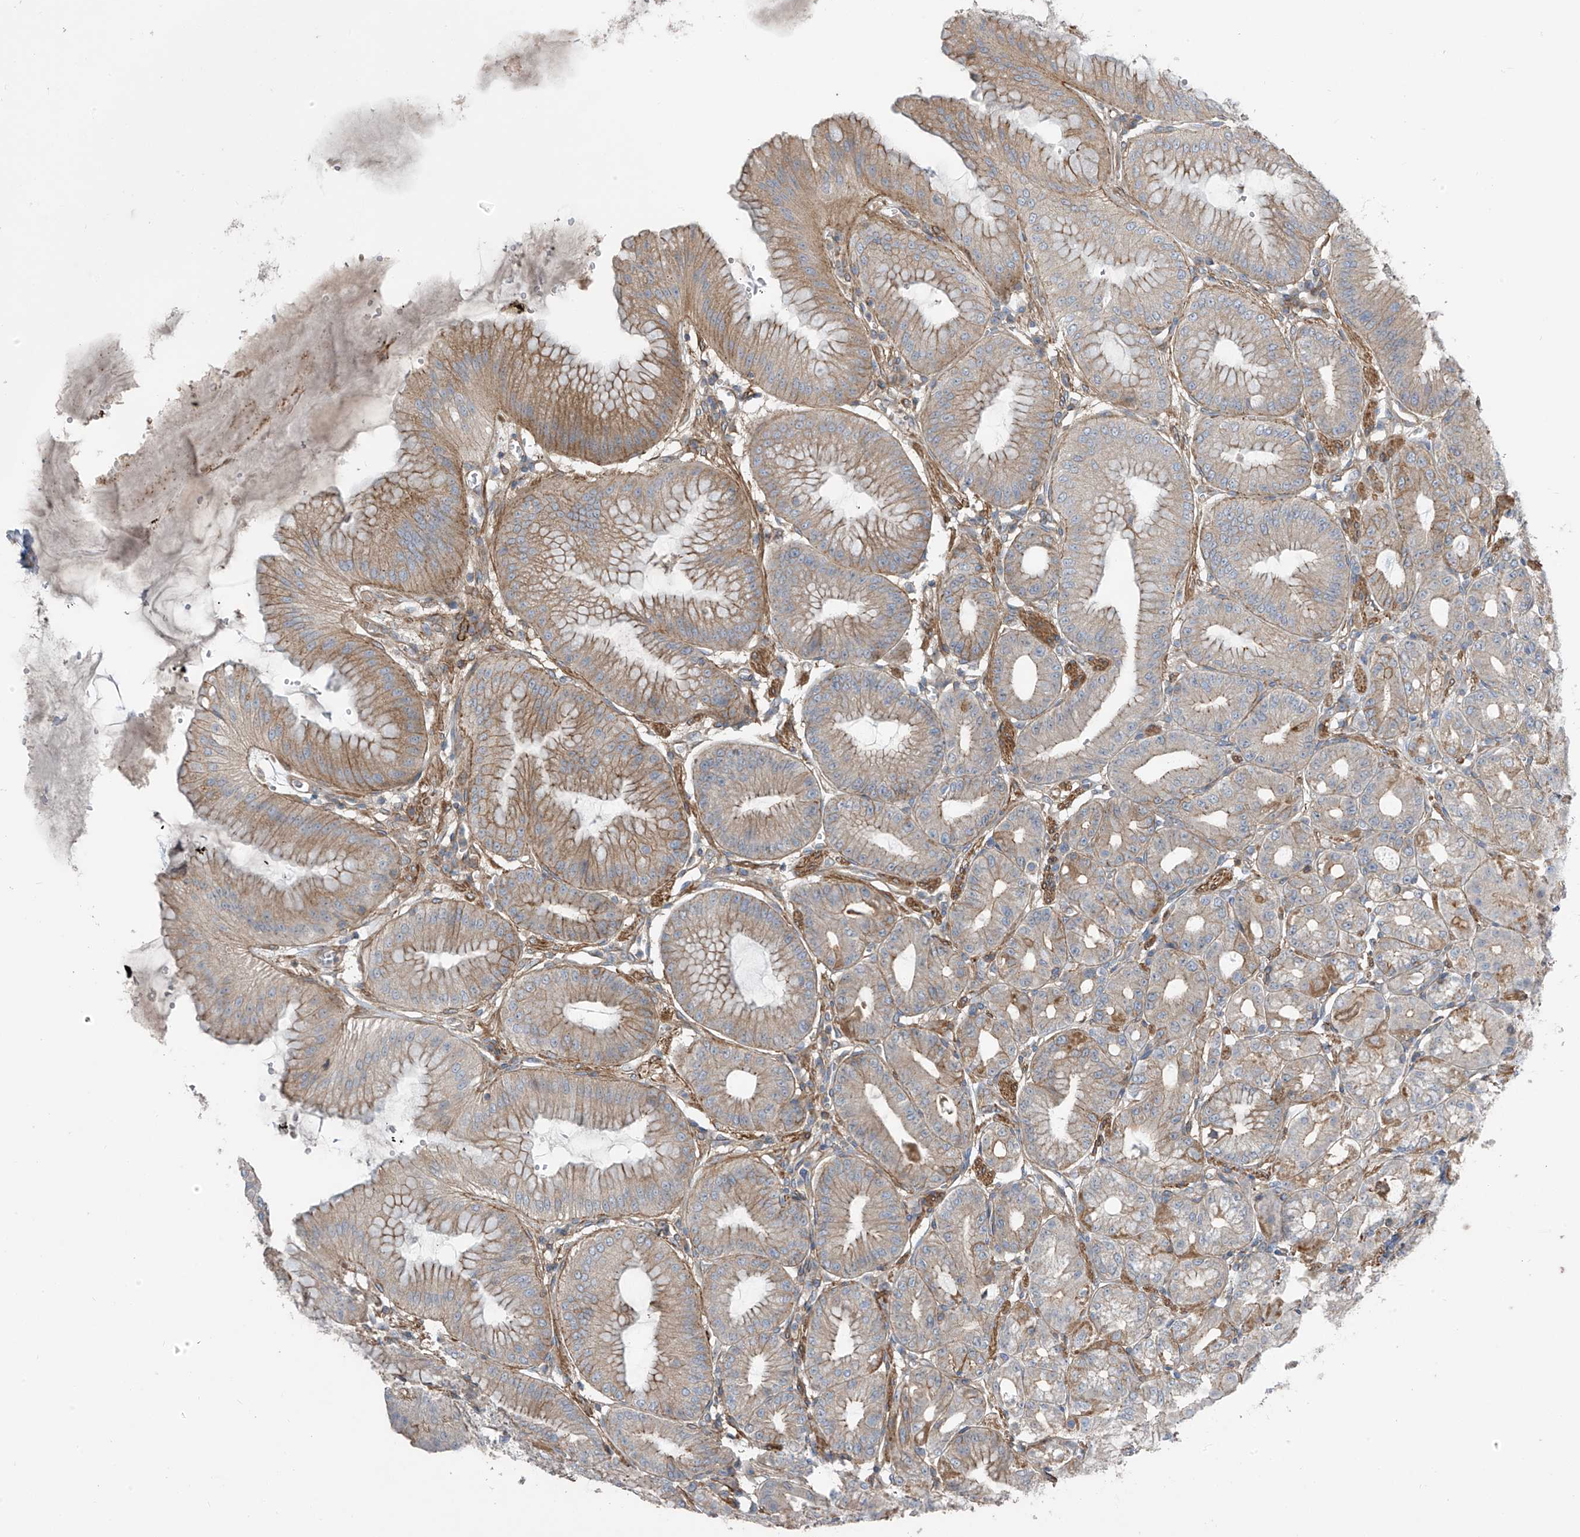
{"staining": {"intensity": "moderate", "quantity": "25%-75%", "location": "cytoplasmic/membranous"}, "tissue": "stomach", "cell_type": "Glandular cells", "image_type": "normal", "snomed": [{"axis": "morphology", "description": "Normal tissue, NOS"}, {"axis": "topography", "description": "Stomach, lower"}], "caption": "Immunohistochemical staining of unremarkable stomach shows moderate cytoplasmic/membranous protein expression in about 25%-75% of glandular cells.", "gene": "SLC1A5", "patient": {"sex": "male", "age": 71}}